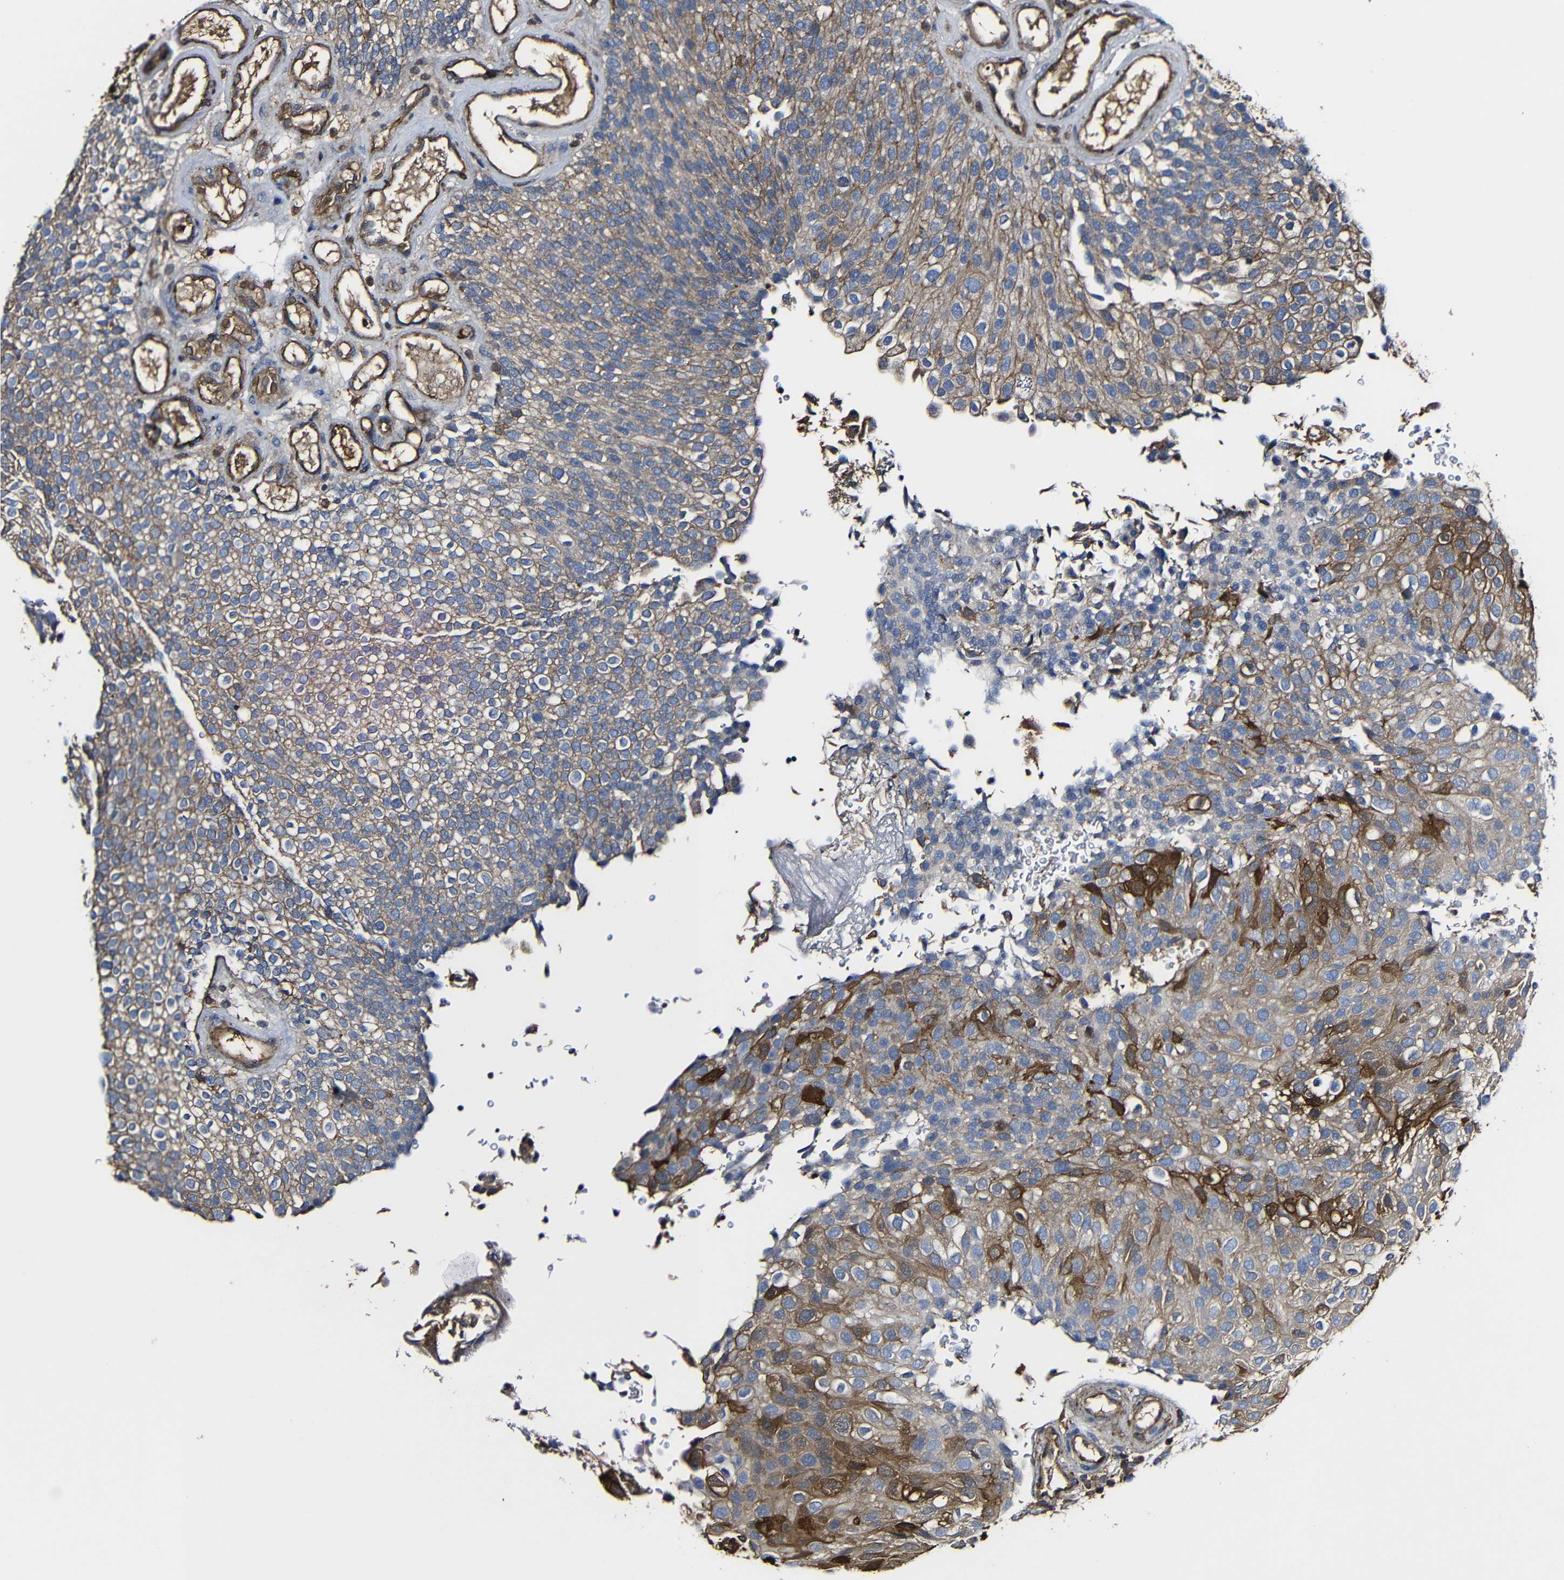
{"staining": {"intensity": "moderate", "quantity": ">75%", "location": "cytoplasmic/membranous"}, "tissue": "urothelial cancer", "cell_type": "Tumor cells", "image_type": "cancer", "snomed": [{"axis": "morphology", "description": "Urothelial carcinoma, Low grade"}, {"axis": "topography", "description": "Urinary bladder"}], "caption": "Immunohistochemical staining of human low-grade urothelial carcinoma reveals moderate cytoplasmic/membranous protein positivity in about >75% of tumor cells. (DAB (3,3'-diaminobenzidine) IHC, brown staining for protein, blue staining for nuclei).", "gene": "MSN", "patient": {"sex": "male", "age": 78}}